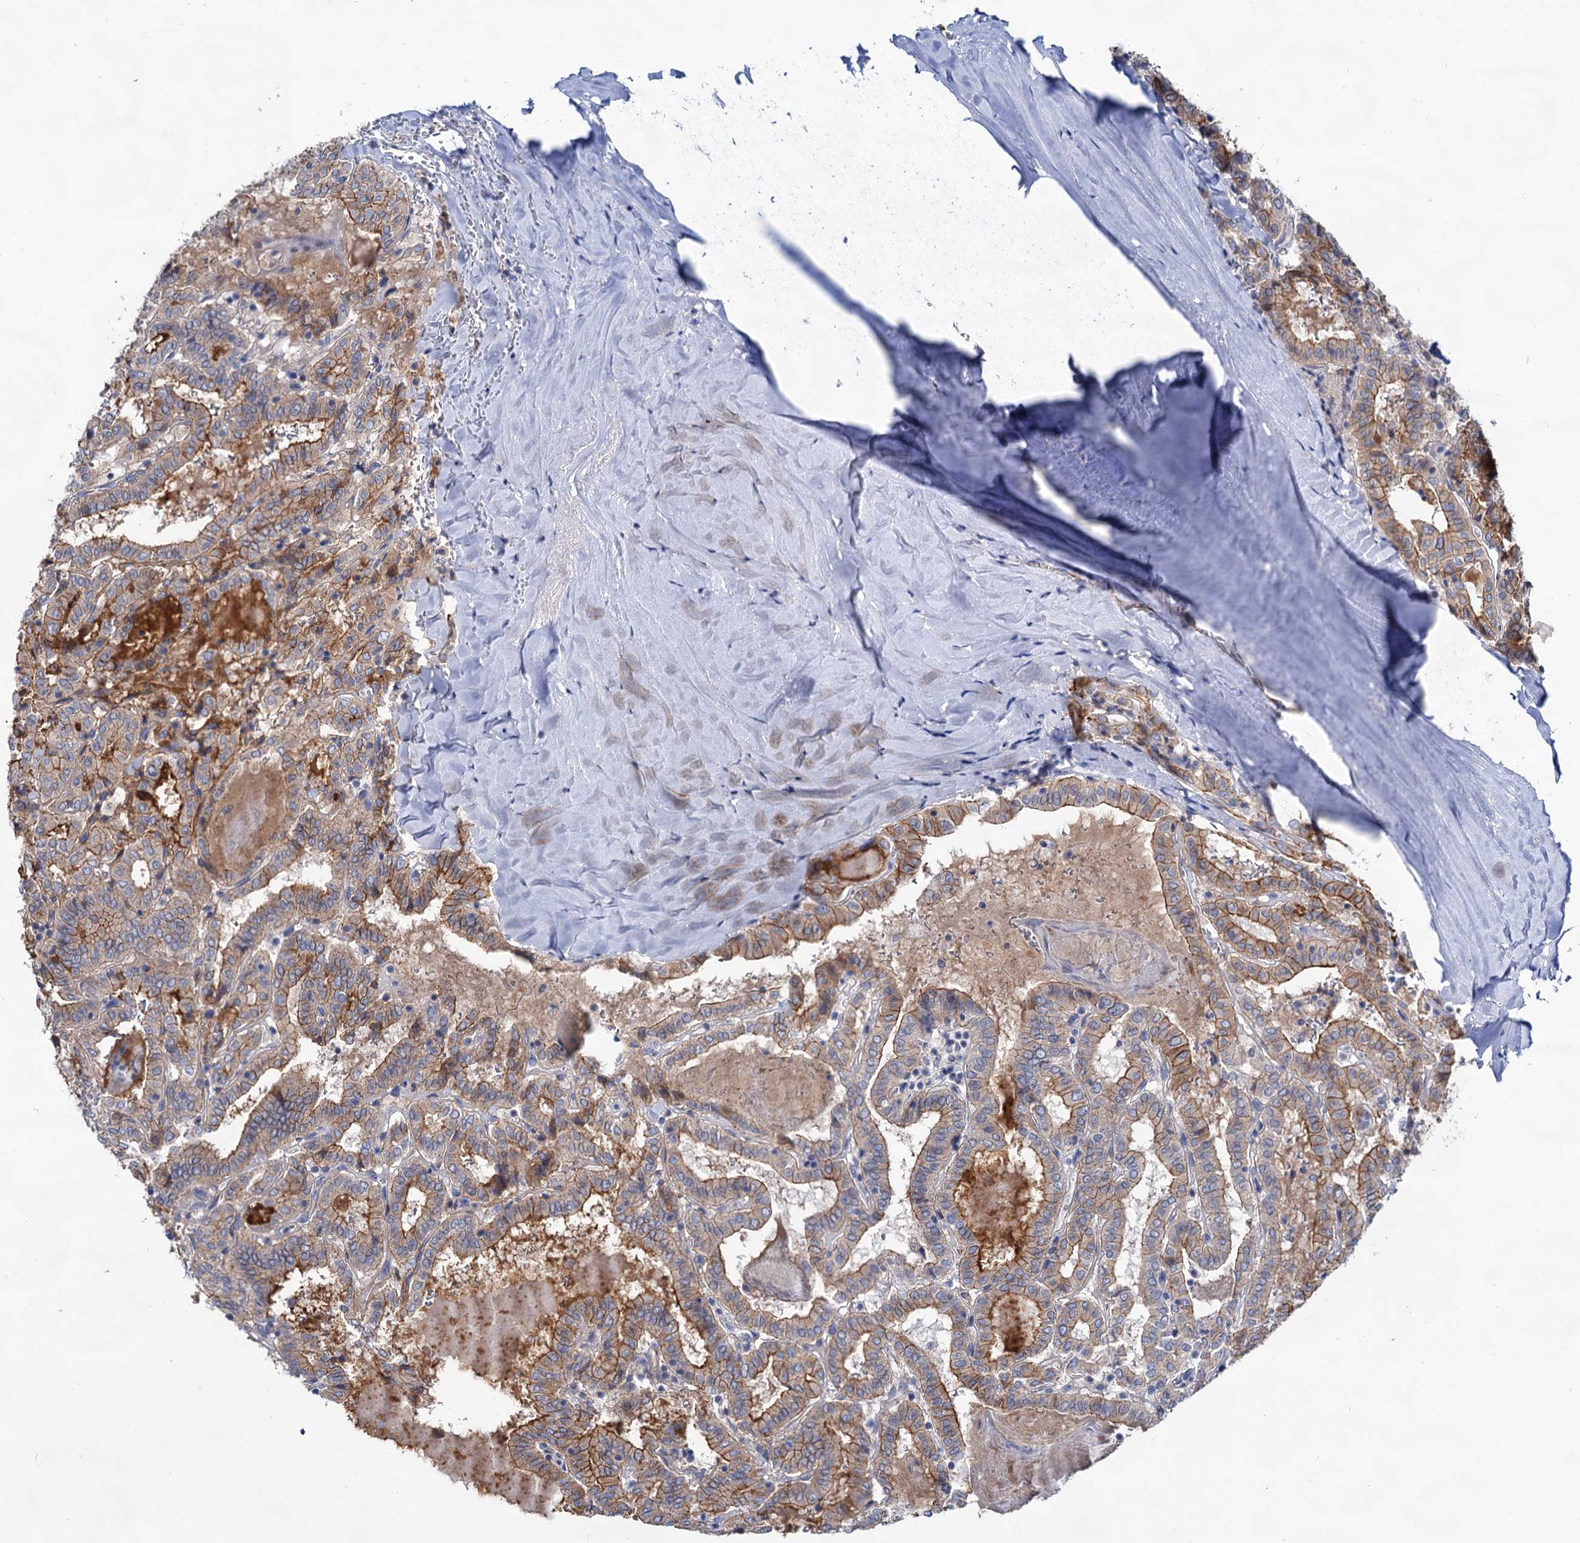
{"staining": {"intensity": "moderate", "quantity": ">75%", "location": "cytoplasmic/membranous"}, "tissue": "thyroid cancer", "cell_type": "Tumor cells", "image_type": "cancer", "snomed": [{"axis": "morphology", "description": "Papillary adenocarcinoma, NOS"}, {"axis": "topography", "description": "Thyroid gland"}], "caption": "Papillary adenocarcinoma (thyroid) stained with a brown dye exhibits moderate cytoplasmic/membranous positive staining in approximately >75% of tumor cells.", "gene": "ABLIM1", "patient": {"sex": "female", "age": 72}}